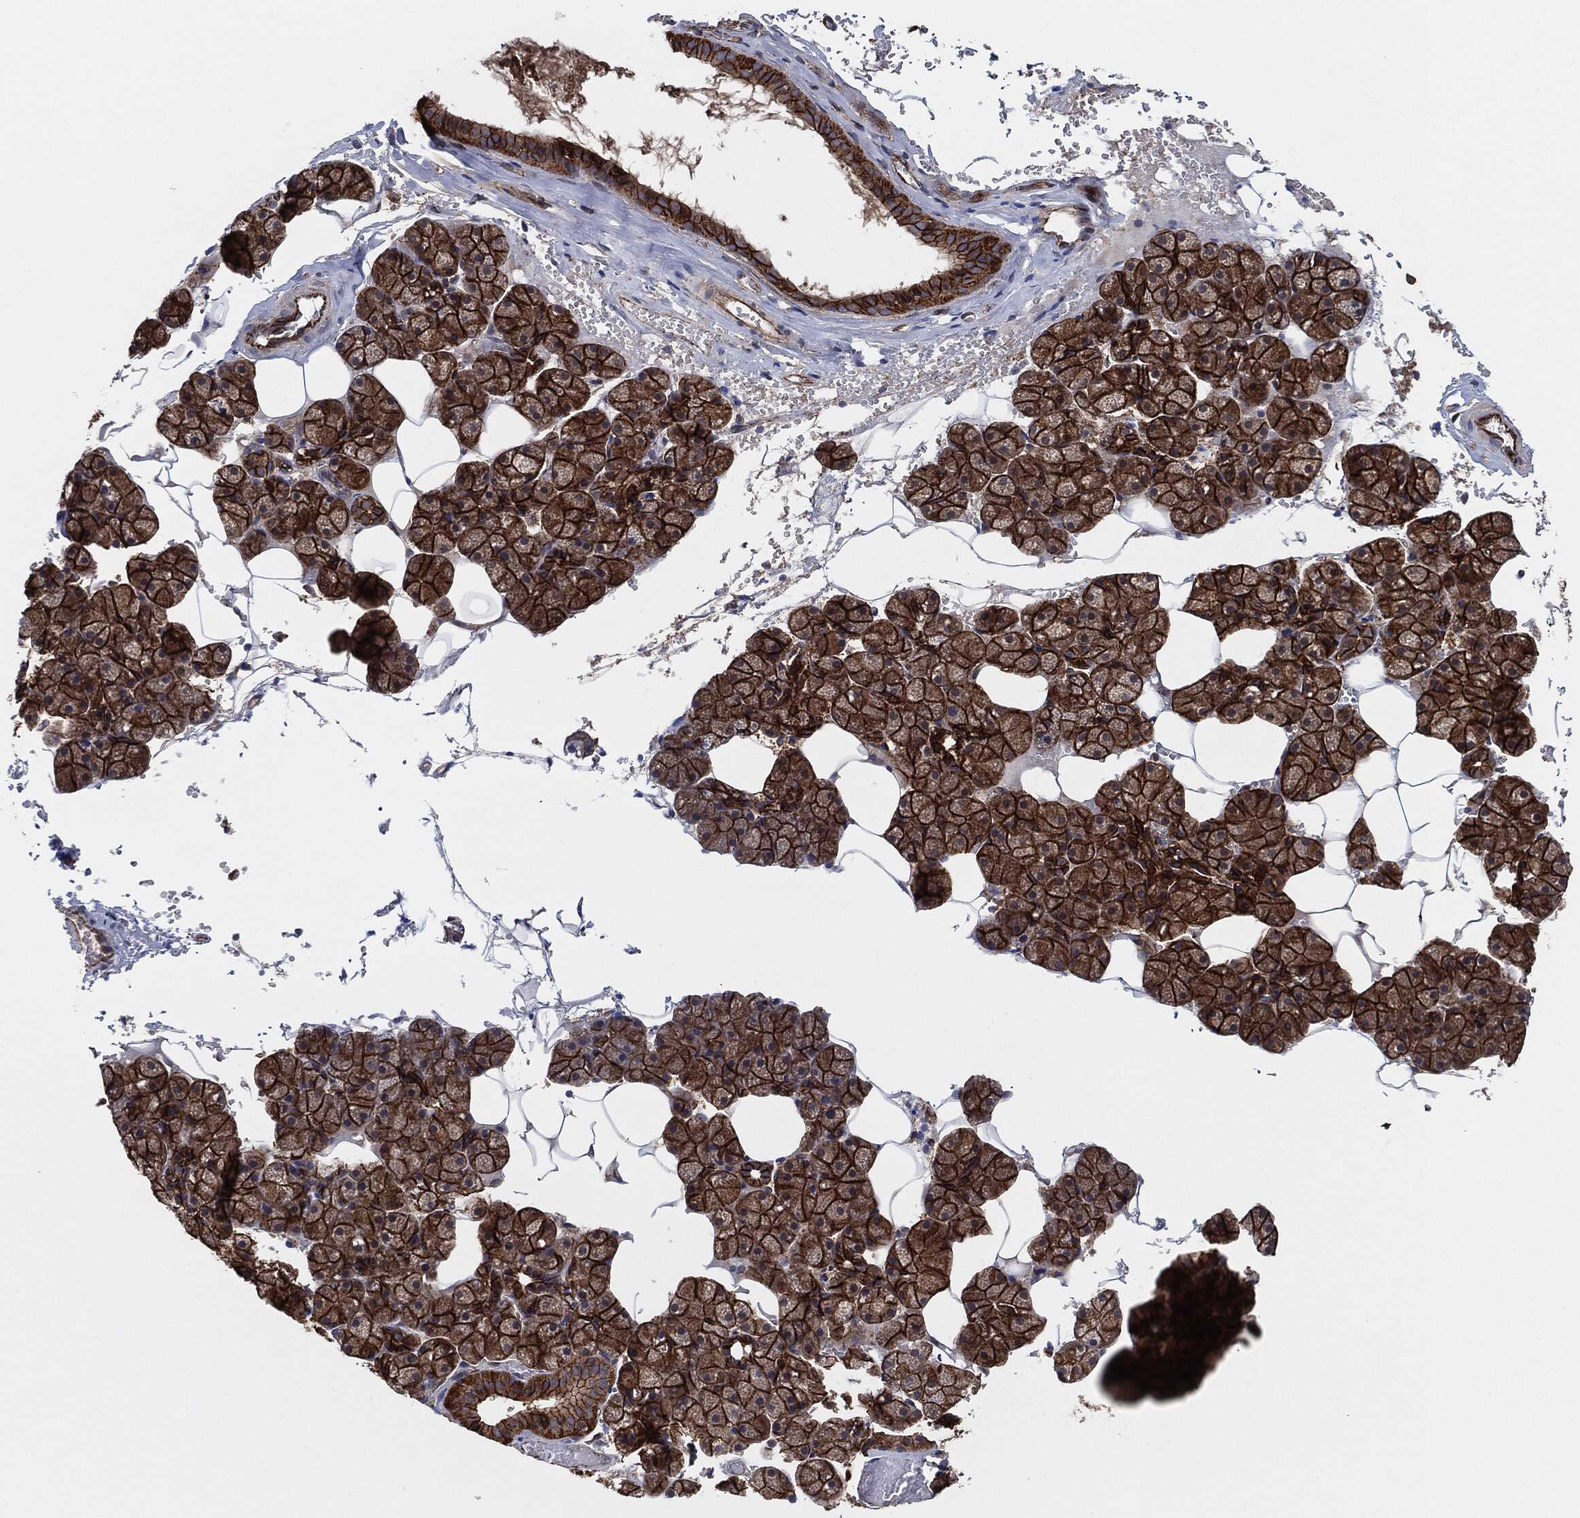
{"staining": {"intensity": "strong", "quantity": ">75%", "location": "cytoplasmic/membranous"}, "tissue": "salivary gland", "cell_type": "Glandular cells", "image_type": "normal", "snomed": [{"axis": "morphology", "description": "Normal tissue, NOS"}, {"axis": "topography", "description": "Salivary gland"}], "caption": "The micrograph displays staining of unremarkable salivary gland, revealing strong cytoplasmic/membranous protein expression (brown color) within glandular cells.", "gene": "CTNNA1", "patient": {"sex": "male", "age": 38}}